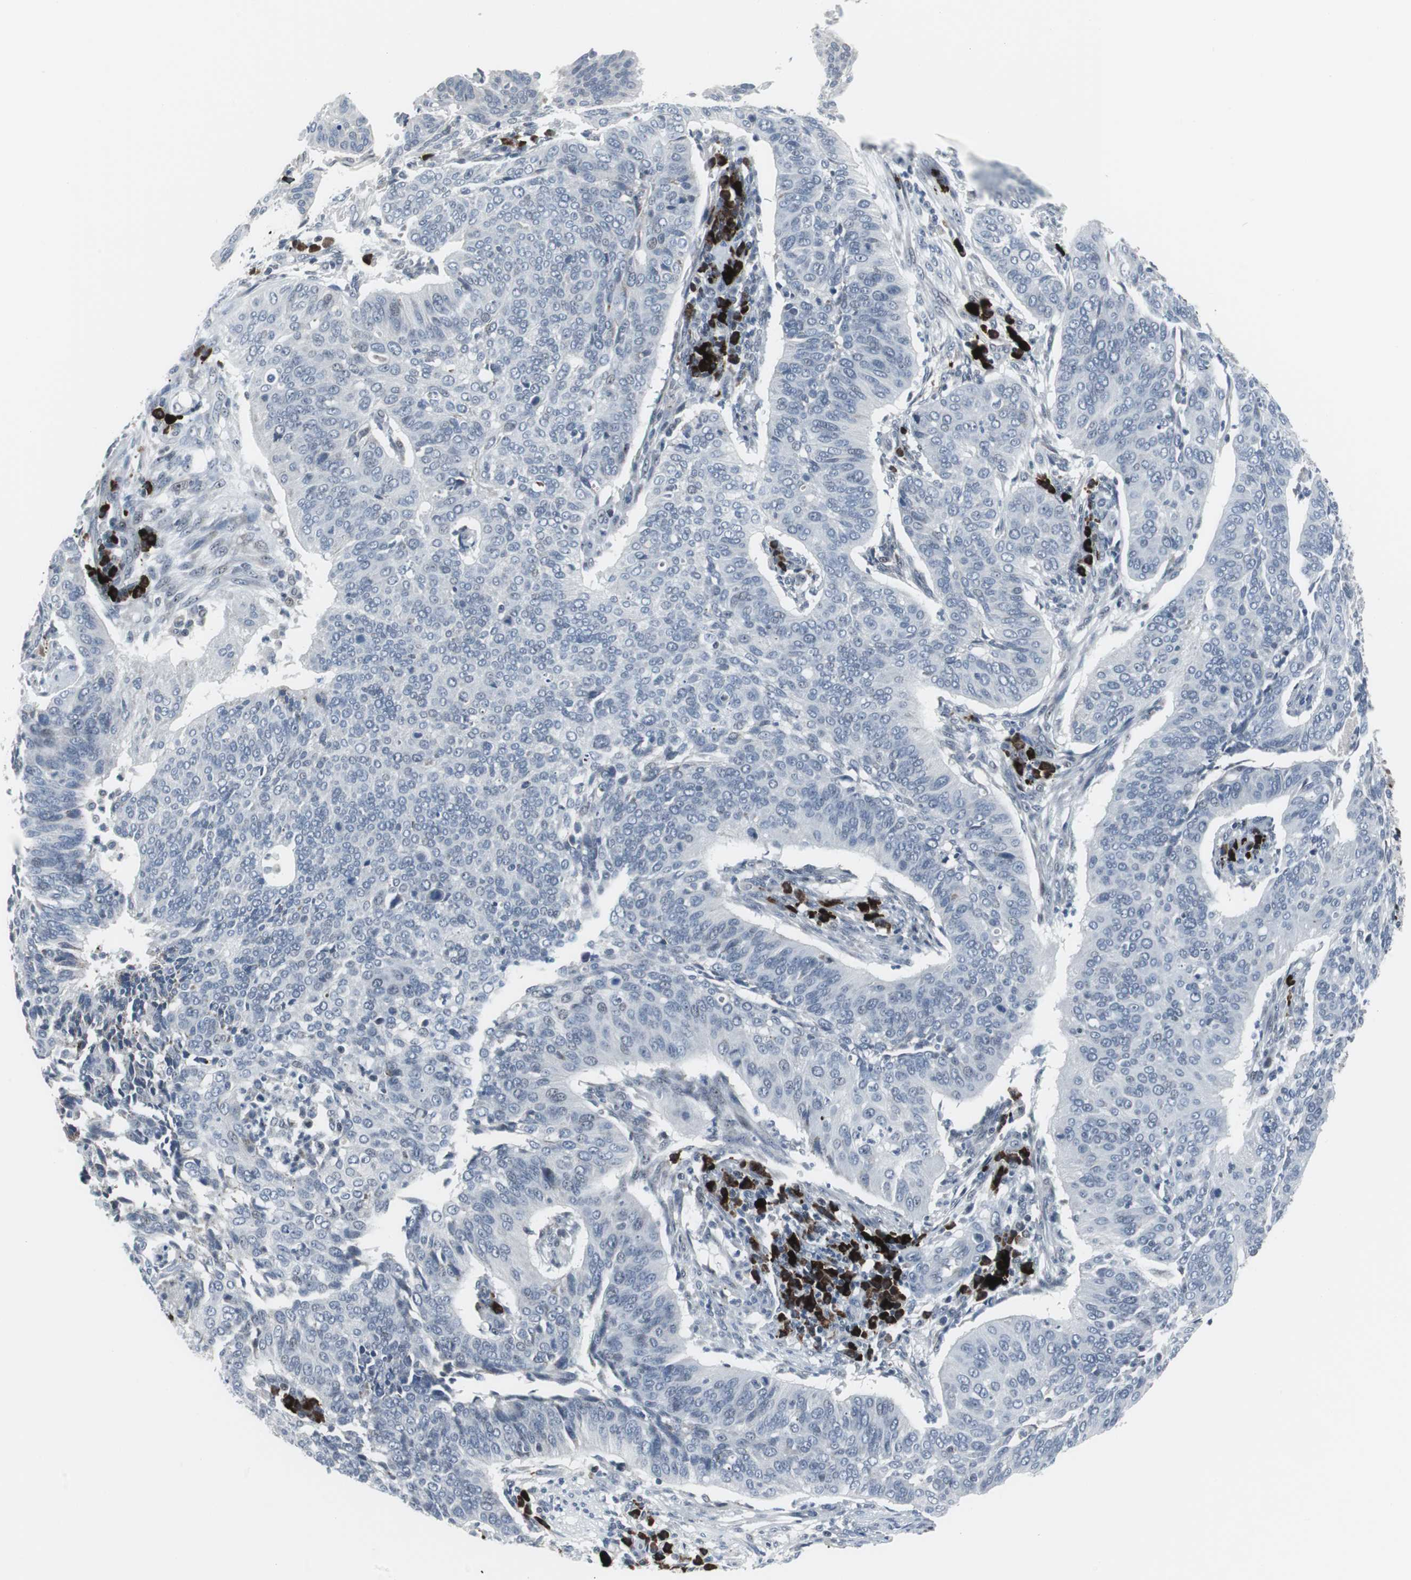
{"staining": {"intensity": "negative", "quantity": "none", "location": "none"}, "tissue": "cervical cancer", "cell_type": "Tumor cells", "image_type": "cancer", "snomed": [{"axis": "morphology", "description": "Squamous cell carcinoma, NOS"}, {"axis": "topography", "description": "Cervix"}], "caption": "The photomicrograph displays no staining of tumor cells in cervical squamous cell carcinoma.", "gene": "DOK1", "patient": {"sex": "female", "age": 39}}